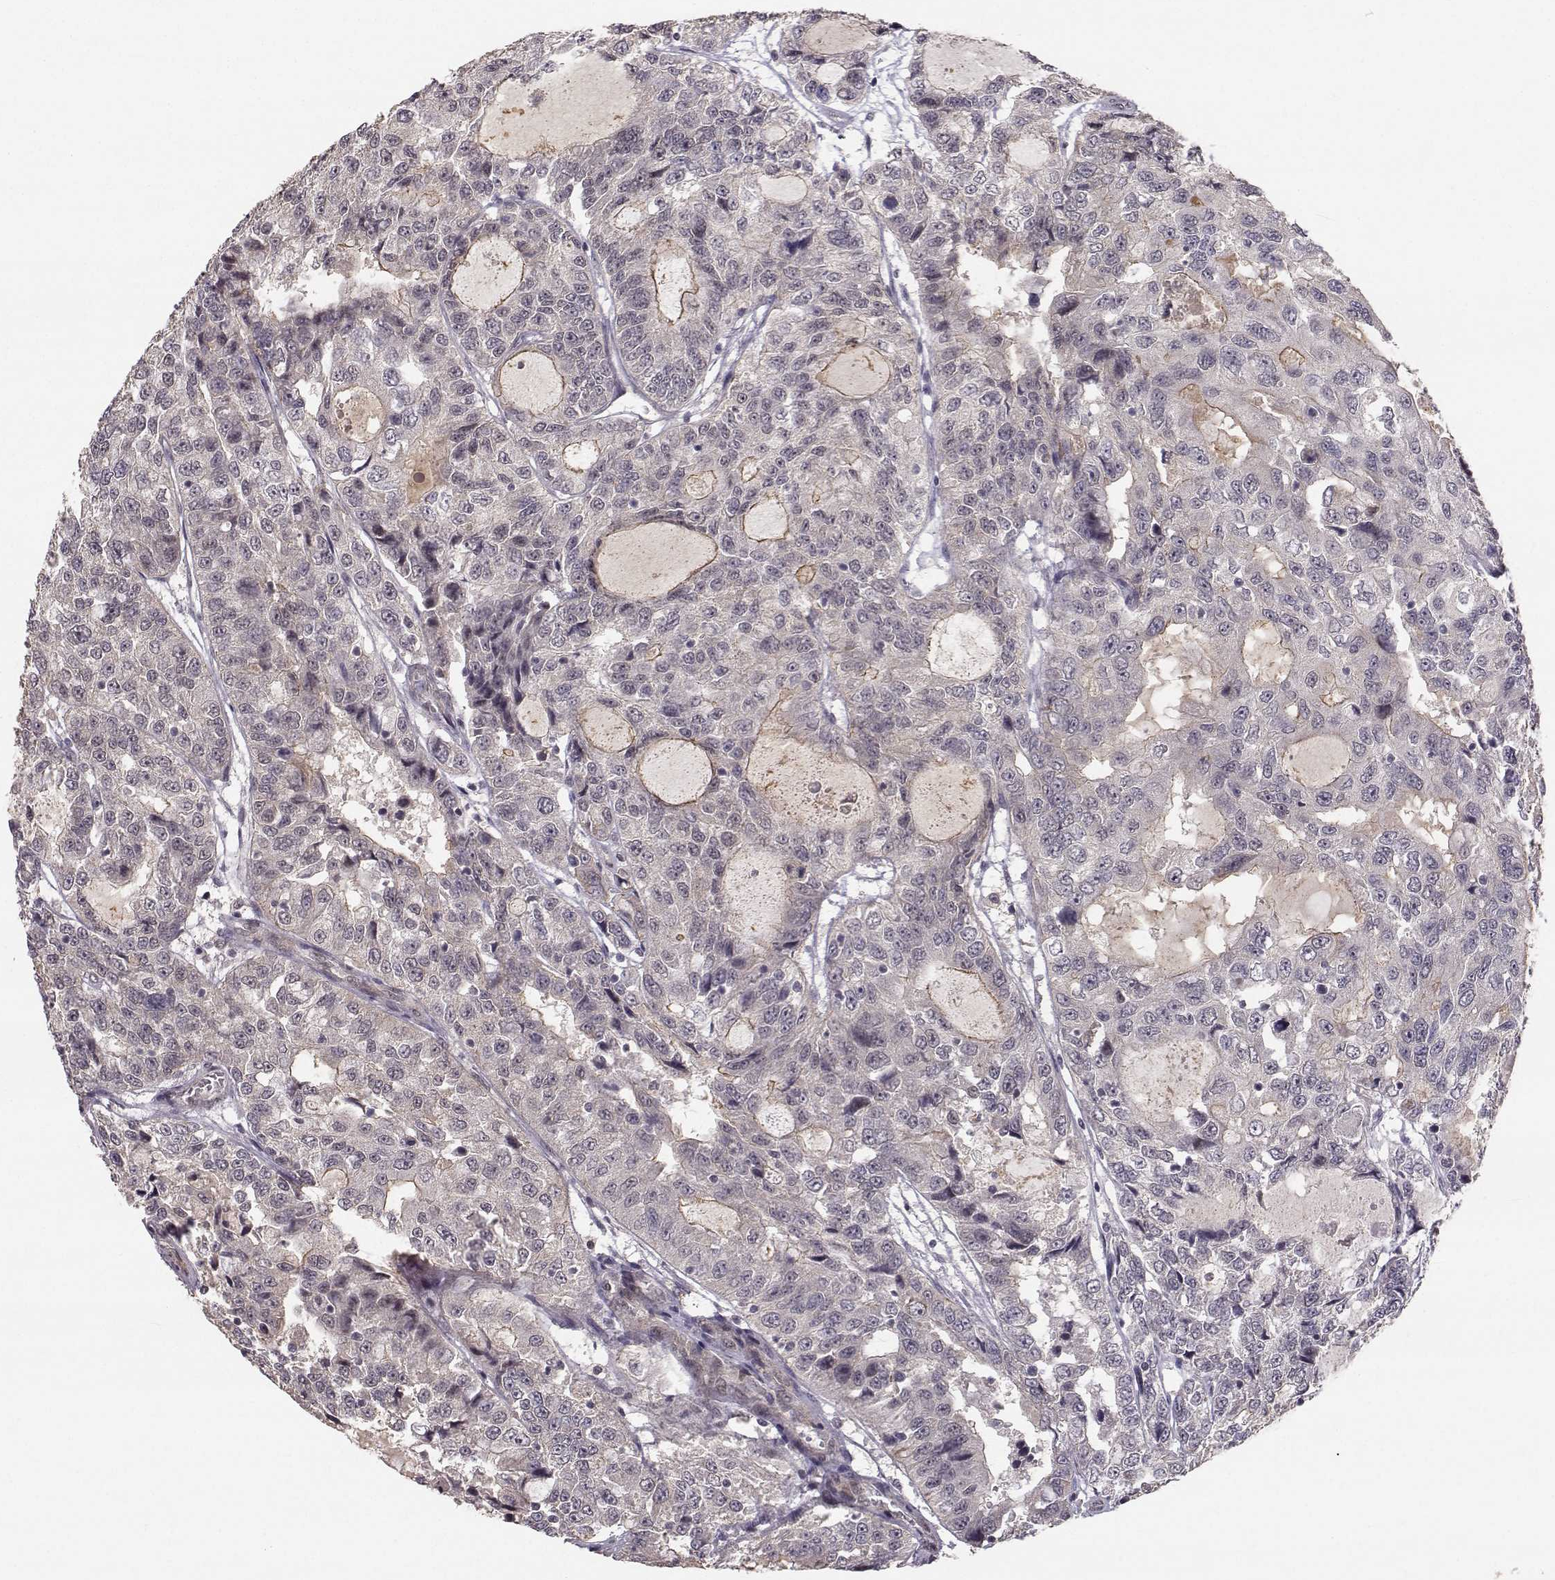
{"staining": {"intensity": "moderate", "quantity": "<25%", "location": "cytoplasmic/membranous"}, "tissue": "urothelial cancer", "cell_type": "Tumor cells", "image_type": "cancer", "snomed": [{"axis": "morphology", "description": "Urothelial carcinoma, NOS"}, {"axis": "morphology", "description": "Urothelial carcinoma, High grade"}, {"axis": "topography", "description": "Urinary bladder"}], "caption": "A brown stain shows moderate cytoplasmic/membranous positivity of a protein in urothelial cancer tumor cells.", "gene": "PLEKHG3", "patient": {"sex": "female", "age": 73}}